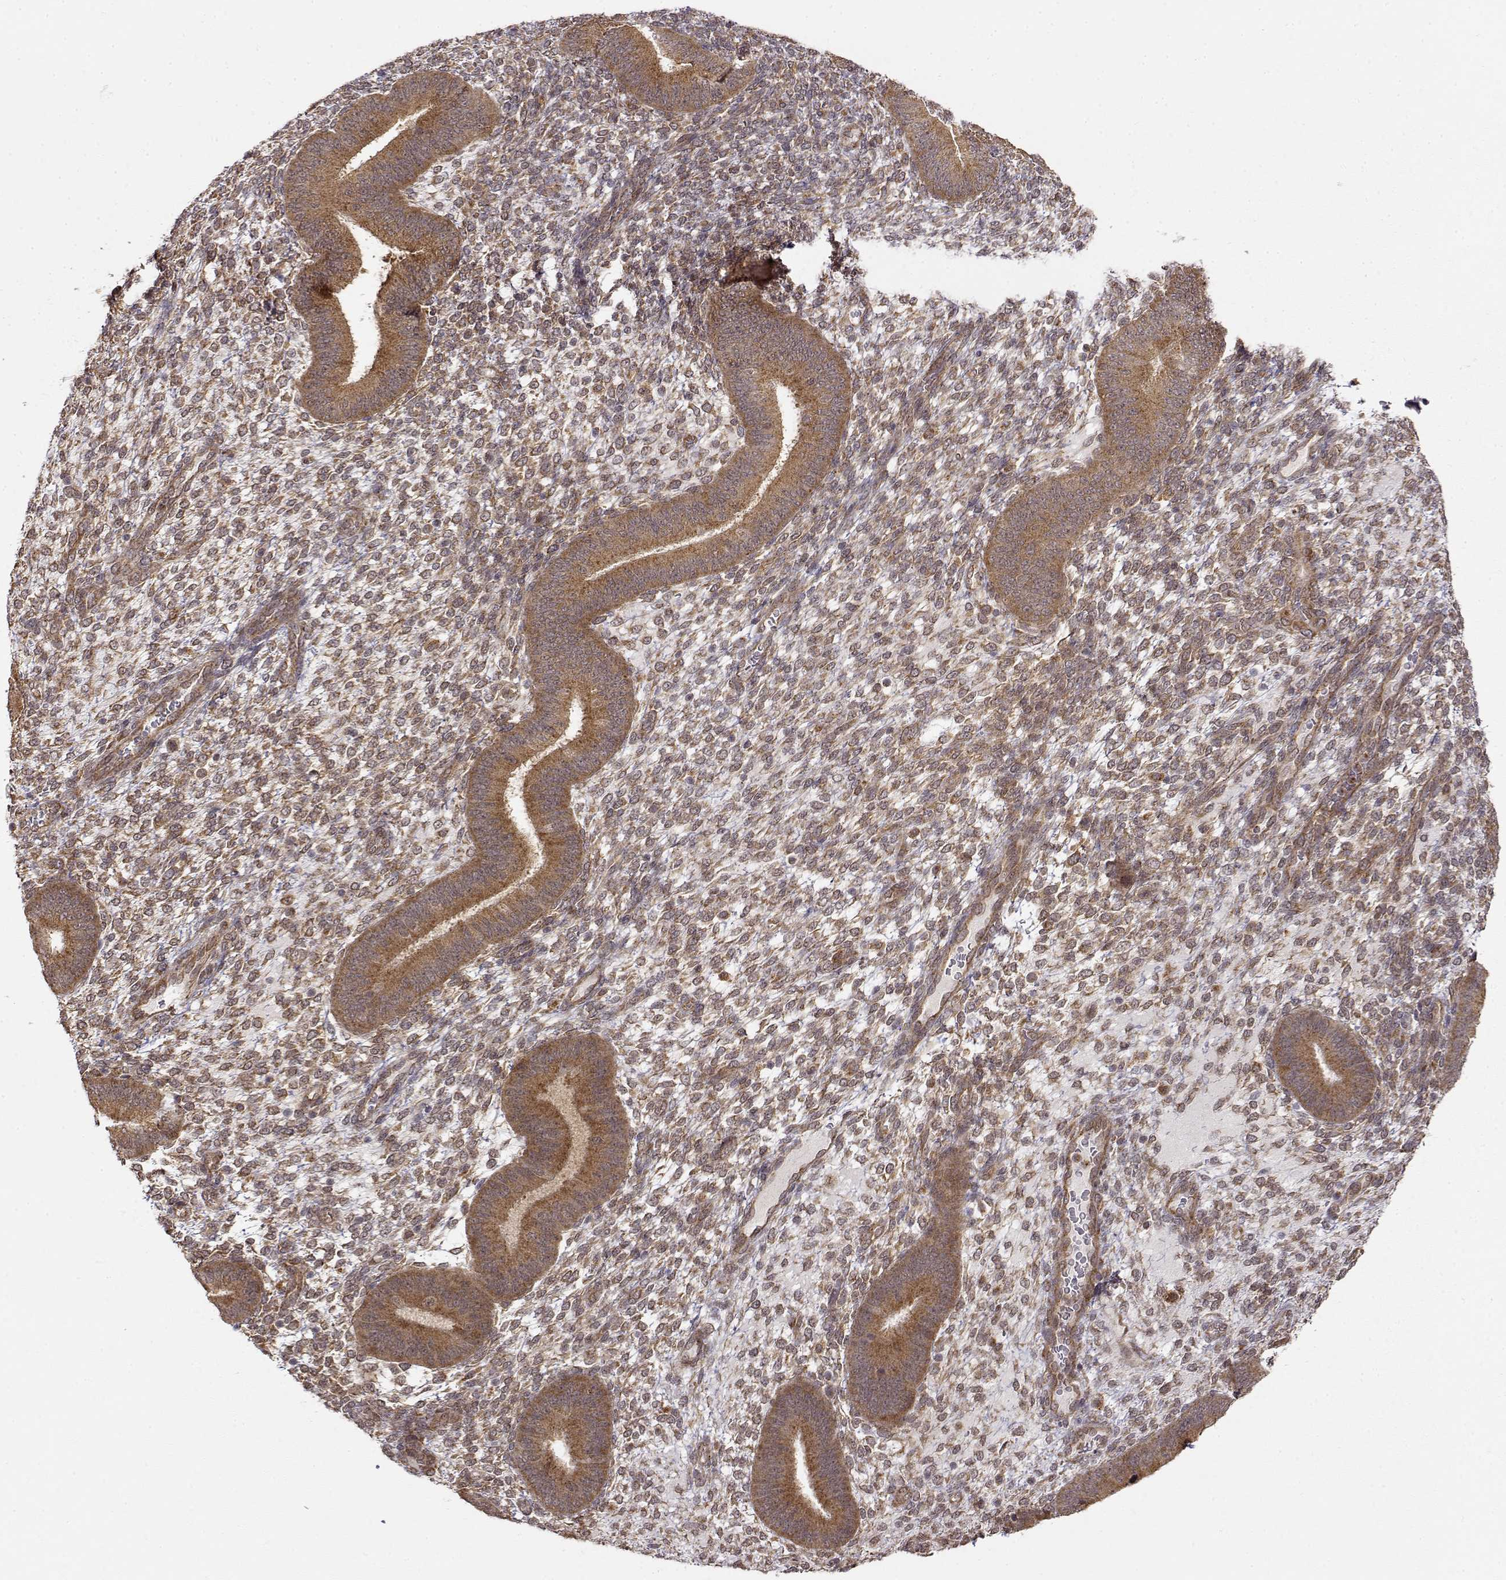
{"staining": {"intensity": "moderate", "quantity": "25%-75%", "location": "cytoplasmic/membranous"}, "tissue": "endometrium", "cell_type": "Cells in endometrial stroma", "image_type": "normal", "snomed": [{"axis": "morphology", "description": "Normal tissue, NOS"}, {"axis": "topography", "description": "Endometrium"}], "caption": "A medium amount of moderate cytoplasmic/membranous expression is seen in about 25%-75% of cells in endometrial stroma in normal endometrium.", "gene": "RNF13", "patient": {"sex": "female", "age": 39}}